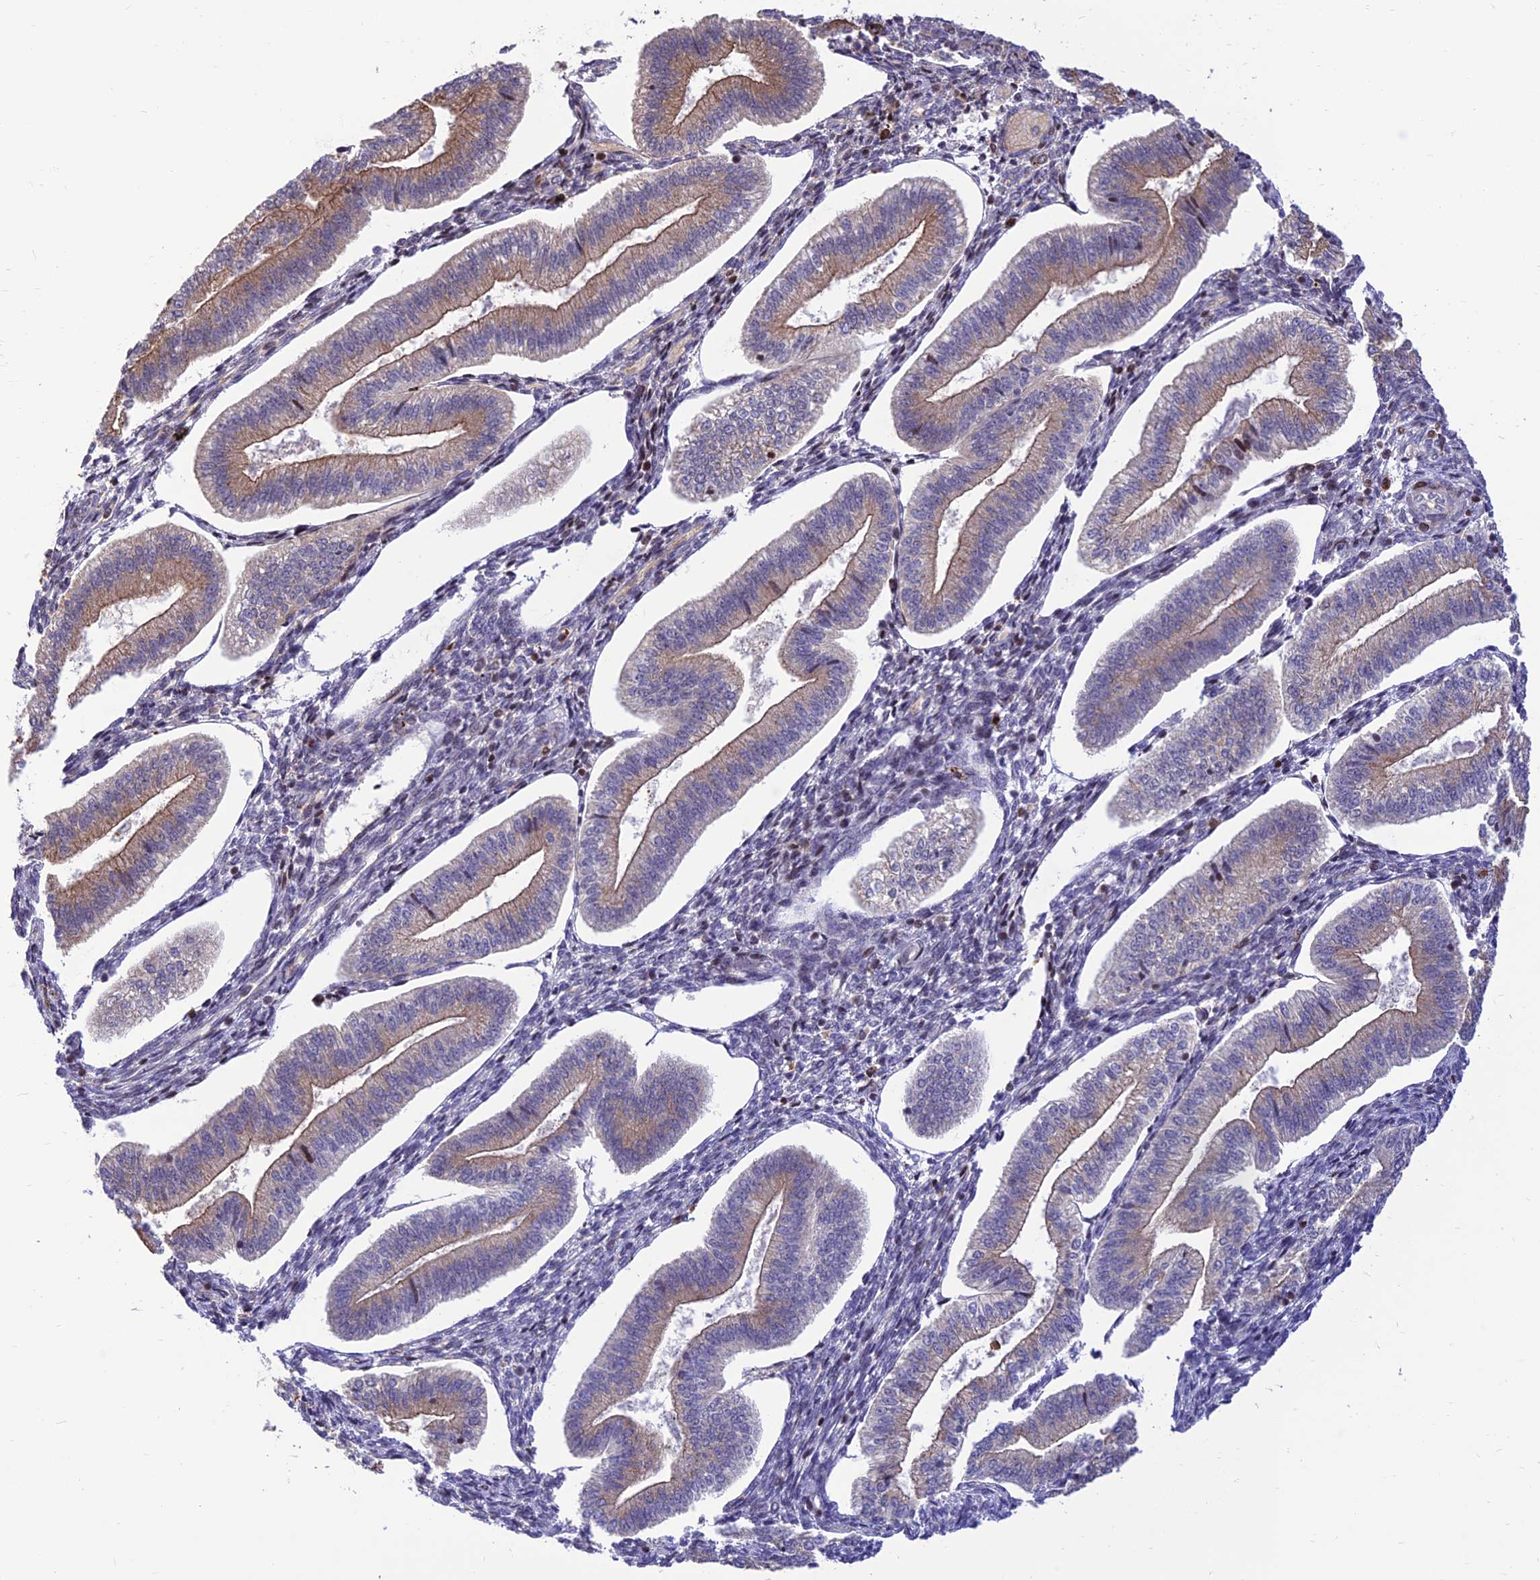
{"staining": {"intensity": "negative", "quantity": "none", "location": "none"}, "tissue": "endometrium", "cell_type": "Cells in endometrial stroma", "image_type": "normal", "snomed": [{"axis": "morphology", "description": "Normal tissue, NOS"}, {"axis": "topography", "description": "Endometrium"}], "caption": "Endometrium was stained to show a protein in brown. There is no significant positivity in cells in endometrial stroma. (Brightfield microscopy of DAB (3,3'-diaminobenzidine) IHC at high magnification).", "gene": "FAM186B", "patient": {"sex": "female", "age": 34}}